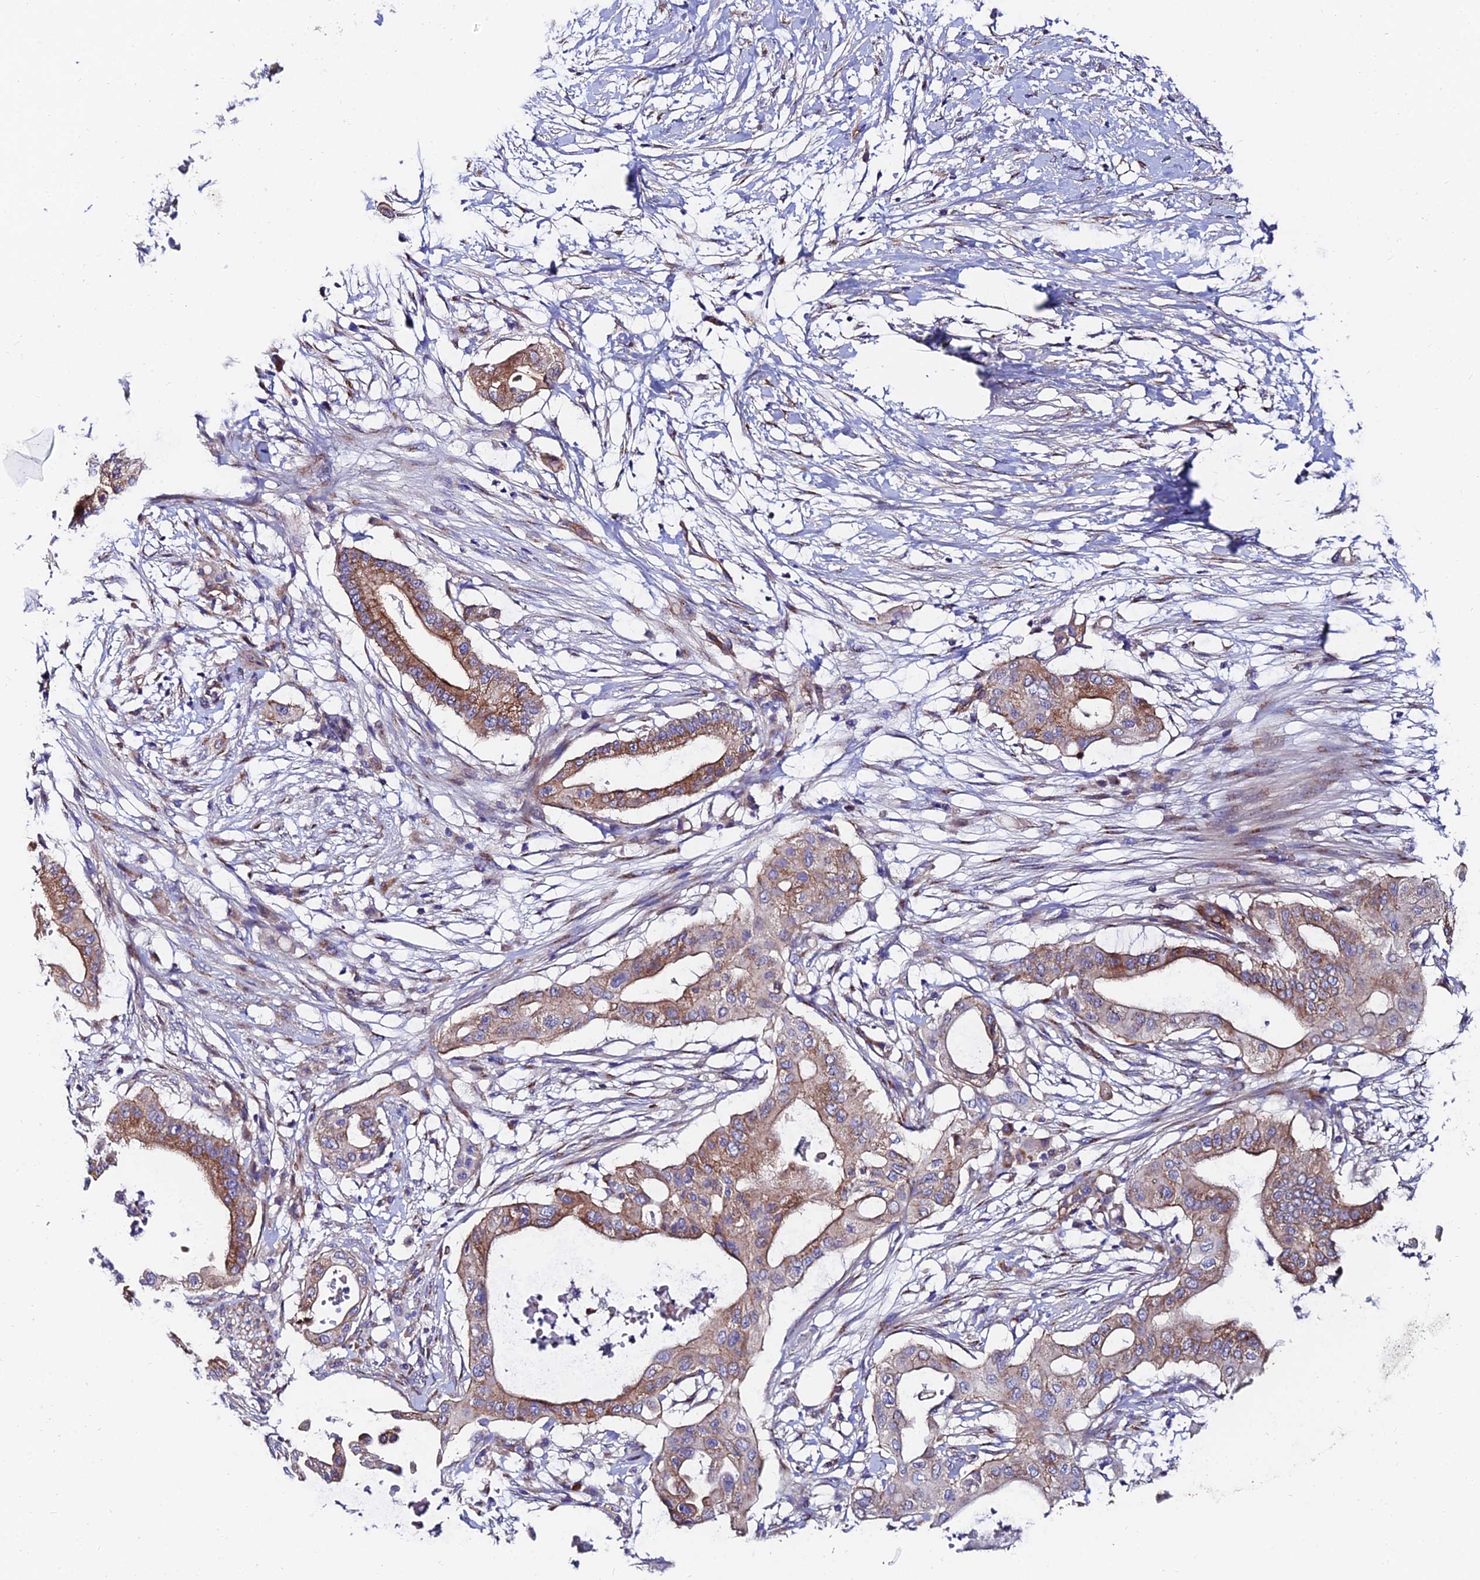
{"staining": {"intensity": "moderate", "quantity": ">75%", "location": "cytoplasmic/membranous"}, "tissue": "pancreatic cancer", "cell_type": "Tumor cells", "image_type": "cancer", "snomed": [{"axis": "morphology", "description": "Adenocarcinoma, NOS"}, {"axis": "topography", "description": "Pancreas"}], "caption": "Human pancreatic cancer stained with a brown dye shows moderate cytoplasmic/membranous positive positivity in approximately >75% of tumor cells.", "gene": "ADGRF3", "patient": {"sex": "male", "age": 68}}